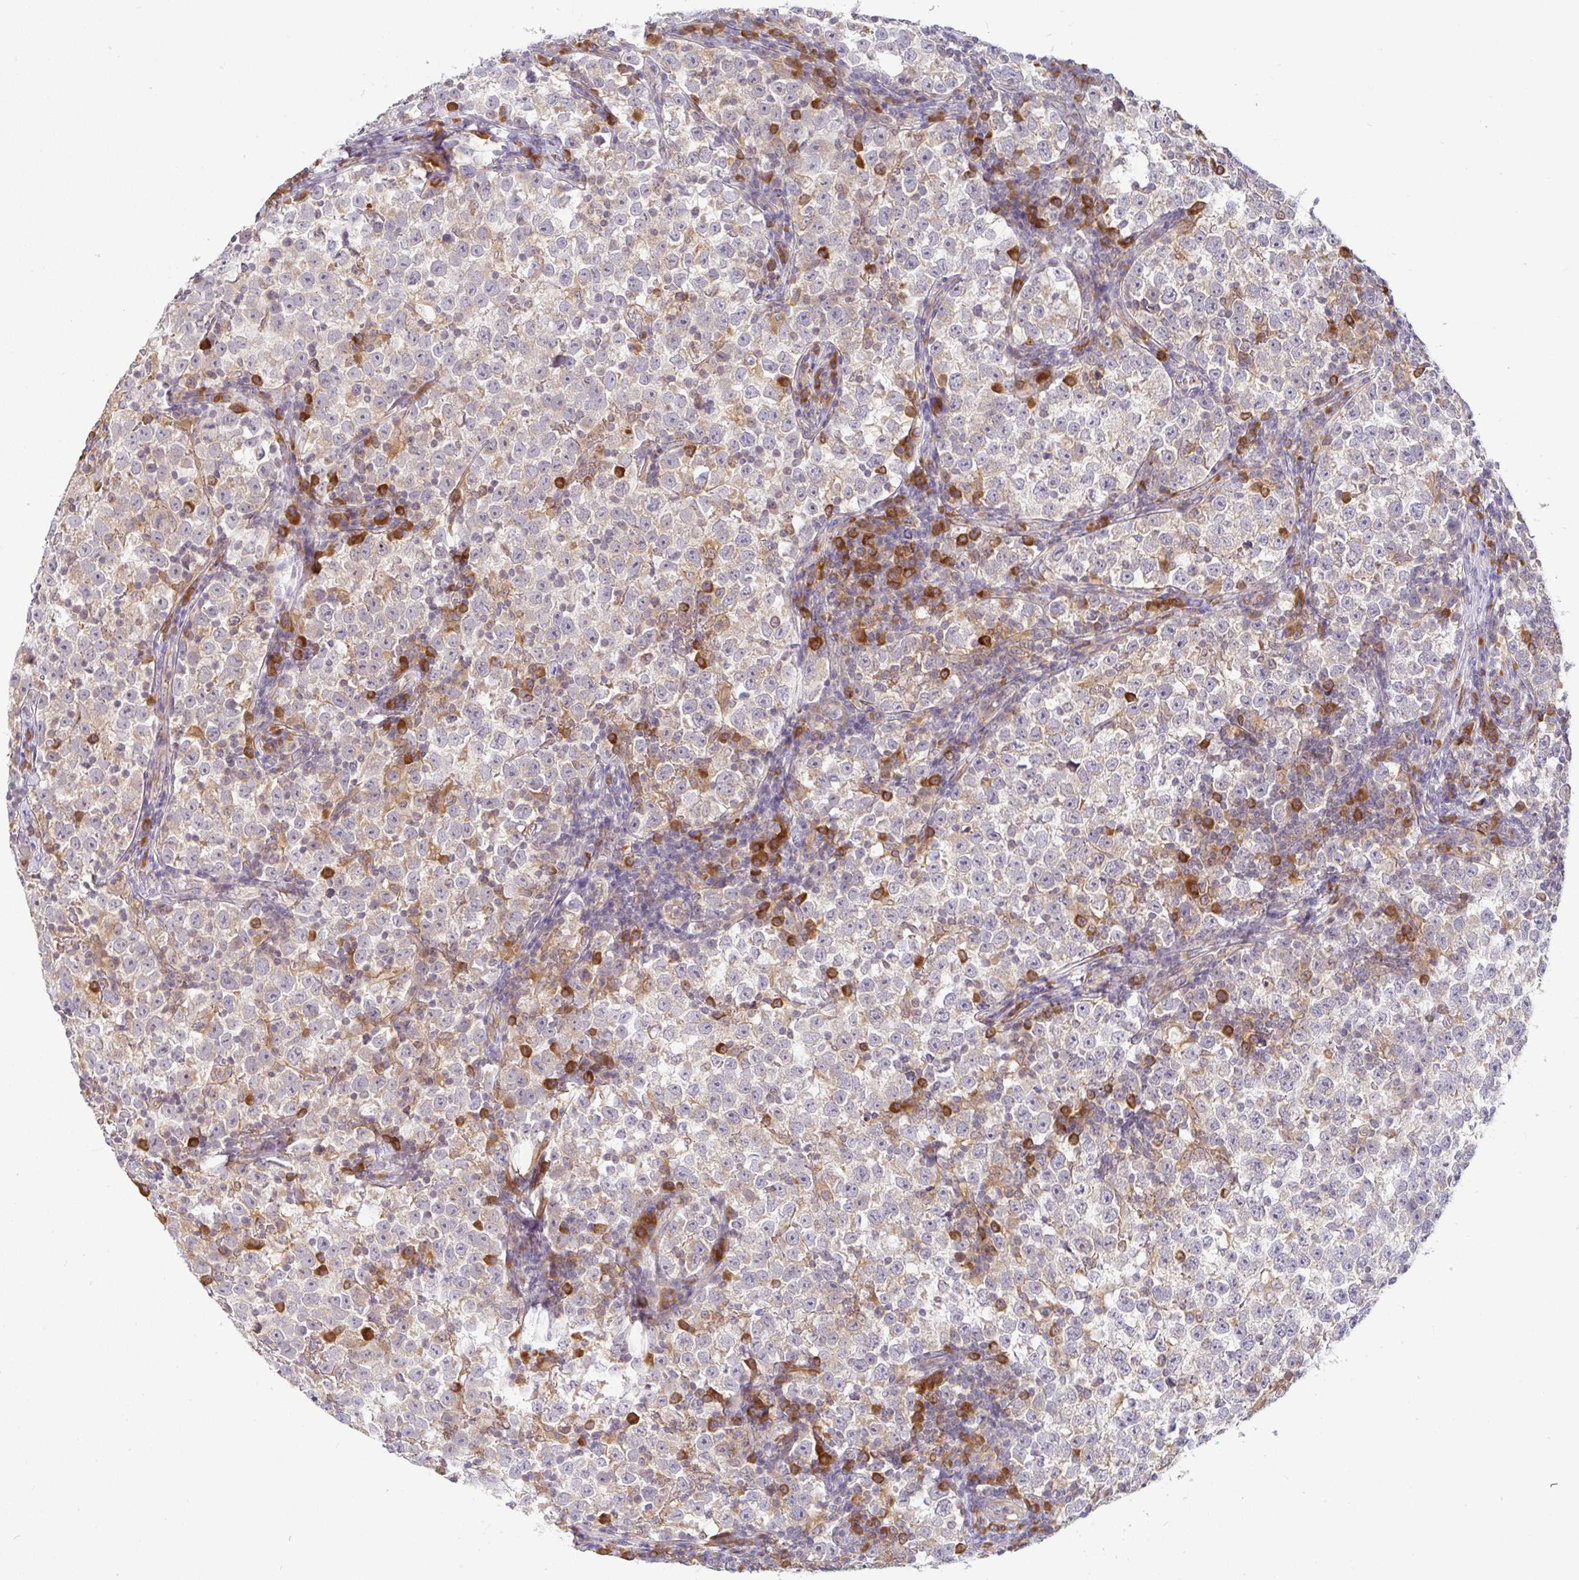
{"staining": {"intensity": "weak", "quantity": "<25%", "location": "cytoplasmic/membranous"}, "tissue": "testis cancer", "cell_type": "Tumor cells", "image_type": "cancer", "snomed": [{"axis": "morphology", "description": "Normal tissue, NOS"}, {"axis": "morphology", "description": "Seminoma, NOS"}, {"axis": "topography", "description": "Testis"}], "caption": "Immunohistochemistry (IHC) histopathology image of neoplastic tissue: human testis cancer stained with DAB (3,3'-diaminobenzidine) demonstrates no significant protein expression in tumor cells.", "gene": "DERL2", "patient": {"sex": "male", "age": 43}}